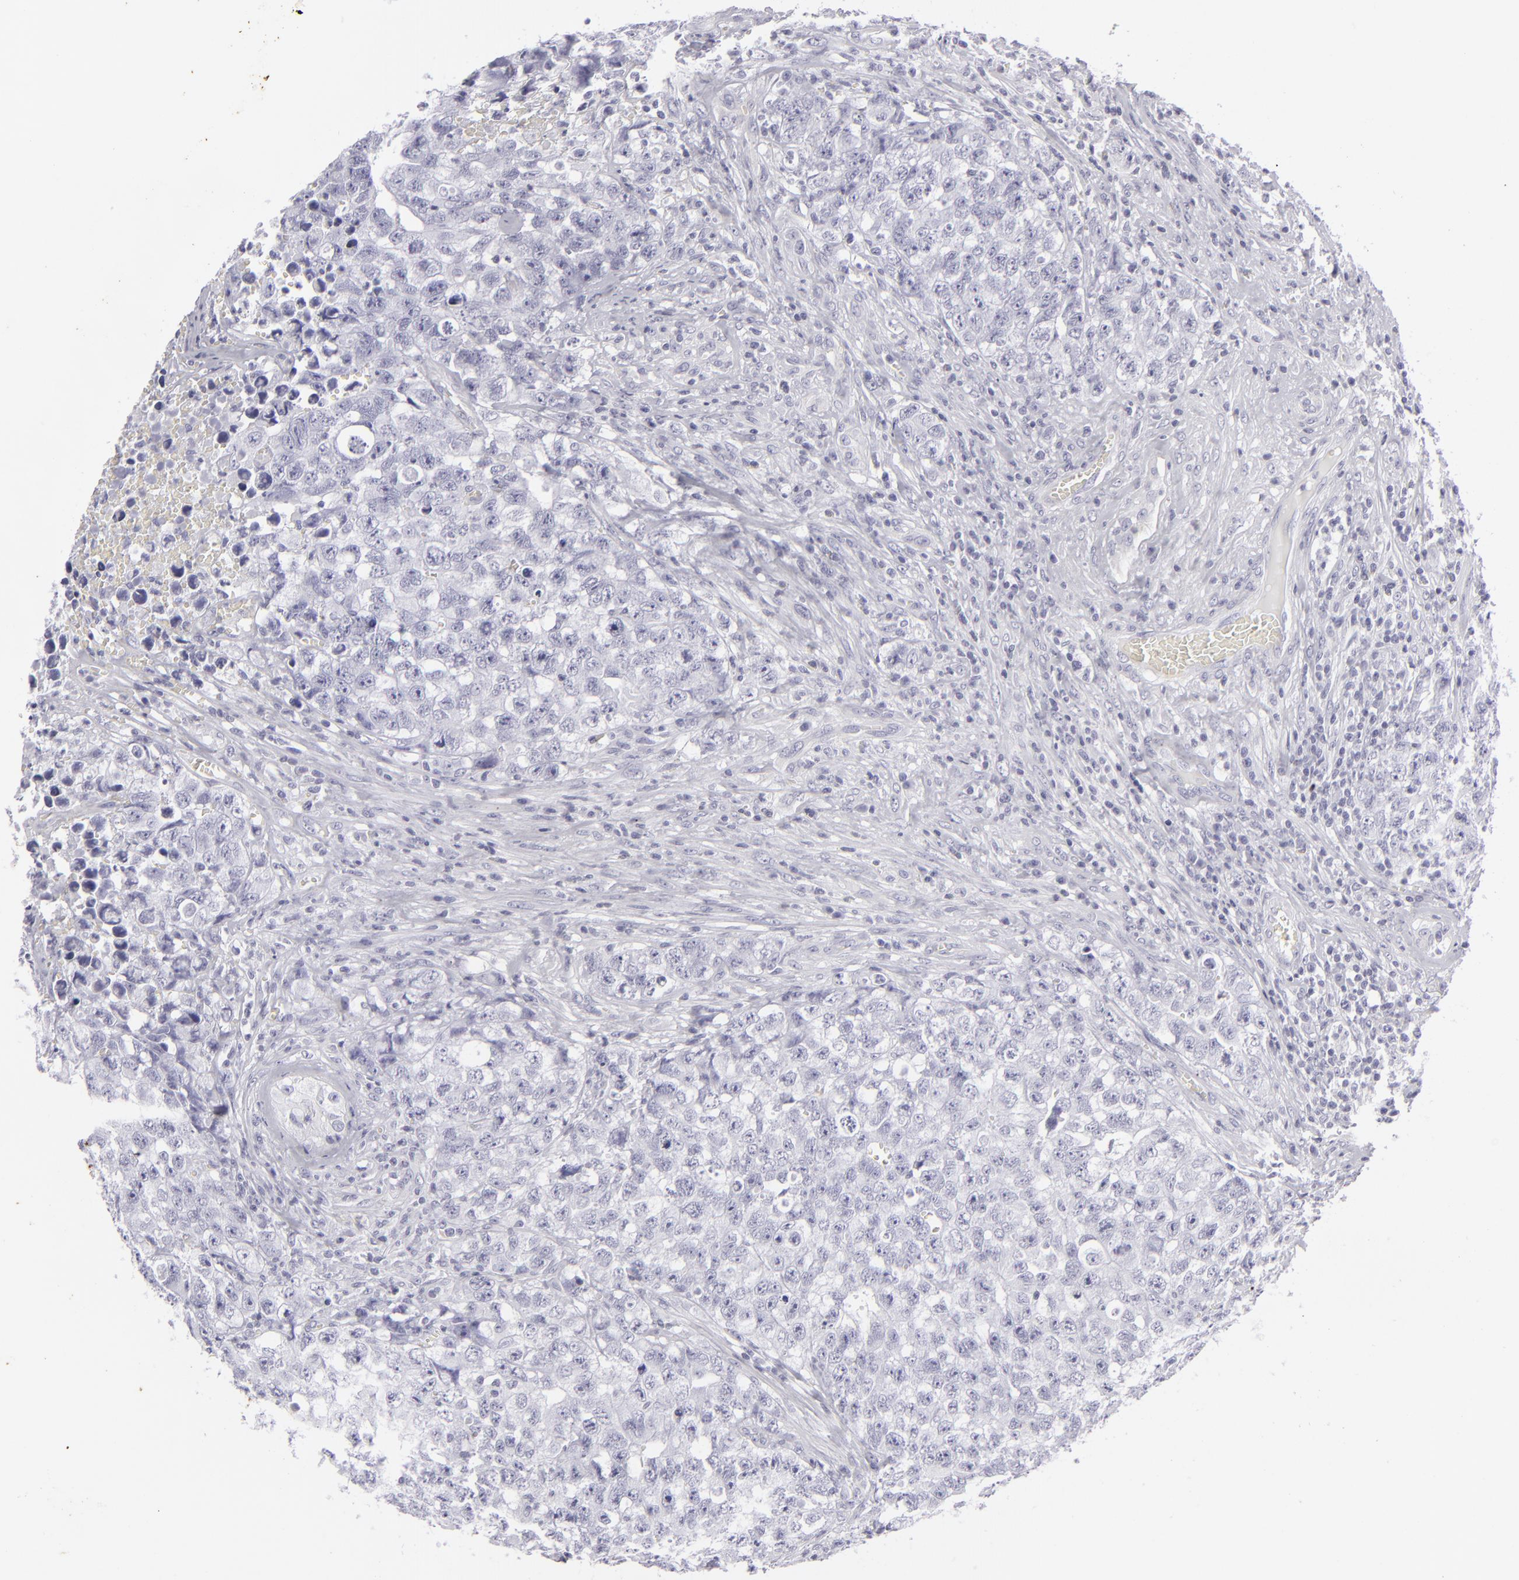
{"staining": {"intensity": "negative", "quantity": "none", "location": "none"}, "tissue": "testis cancer", "cell_type": "Tumor cells", "image_type": "cancer", "snomed": [{"axis": "morphology", "description": "Carcinoma, Embryonal, NOS"}, {"axis": "topography", "description": "Testis"}], "caption": "This is an IHC histopathology image of human testis embryonal carcinoma. There is no staining in tumor cells.", "gene": "KRT1", "patient": {"sex": "male", "age": 31}}